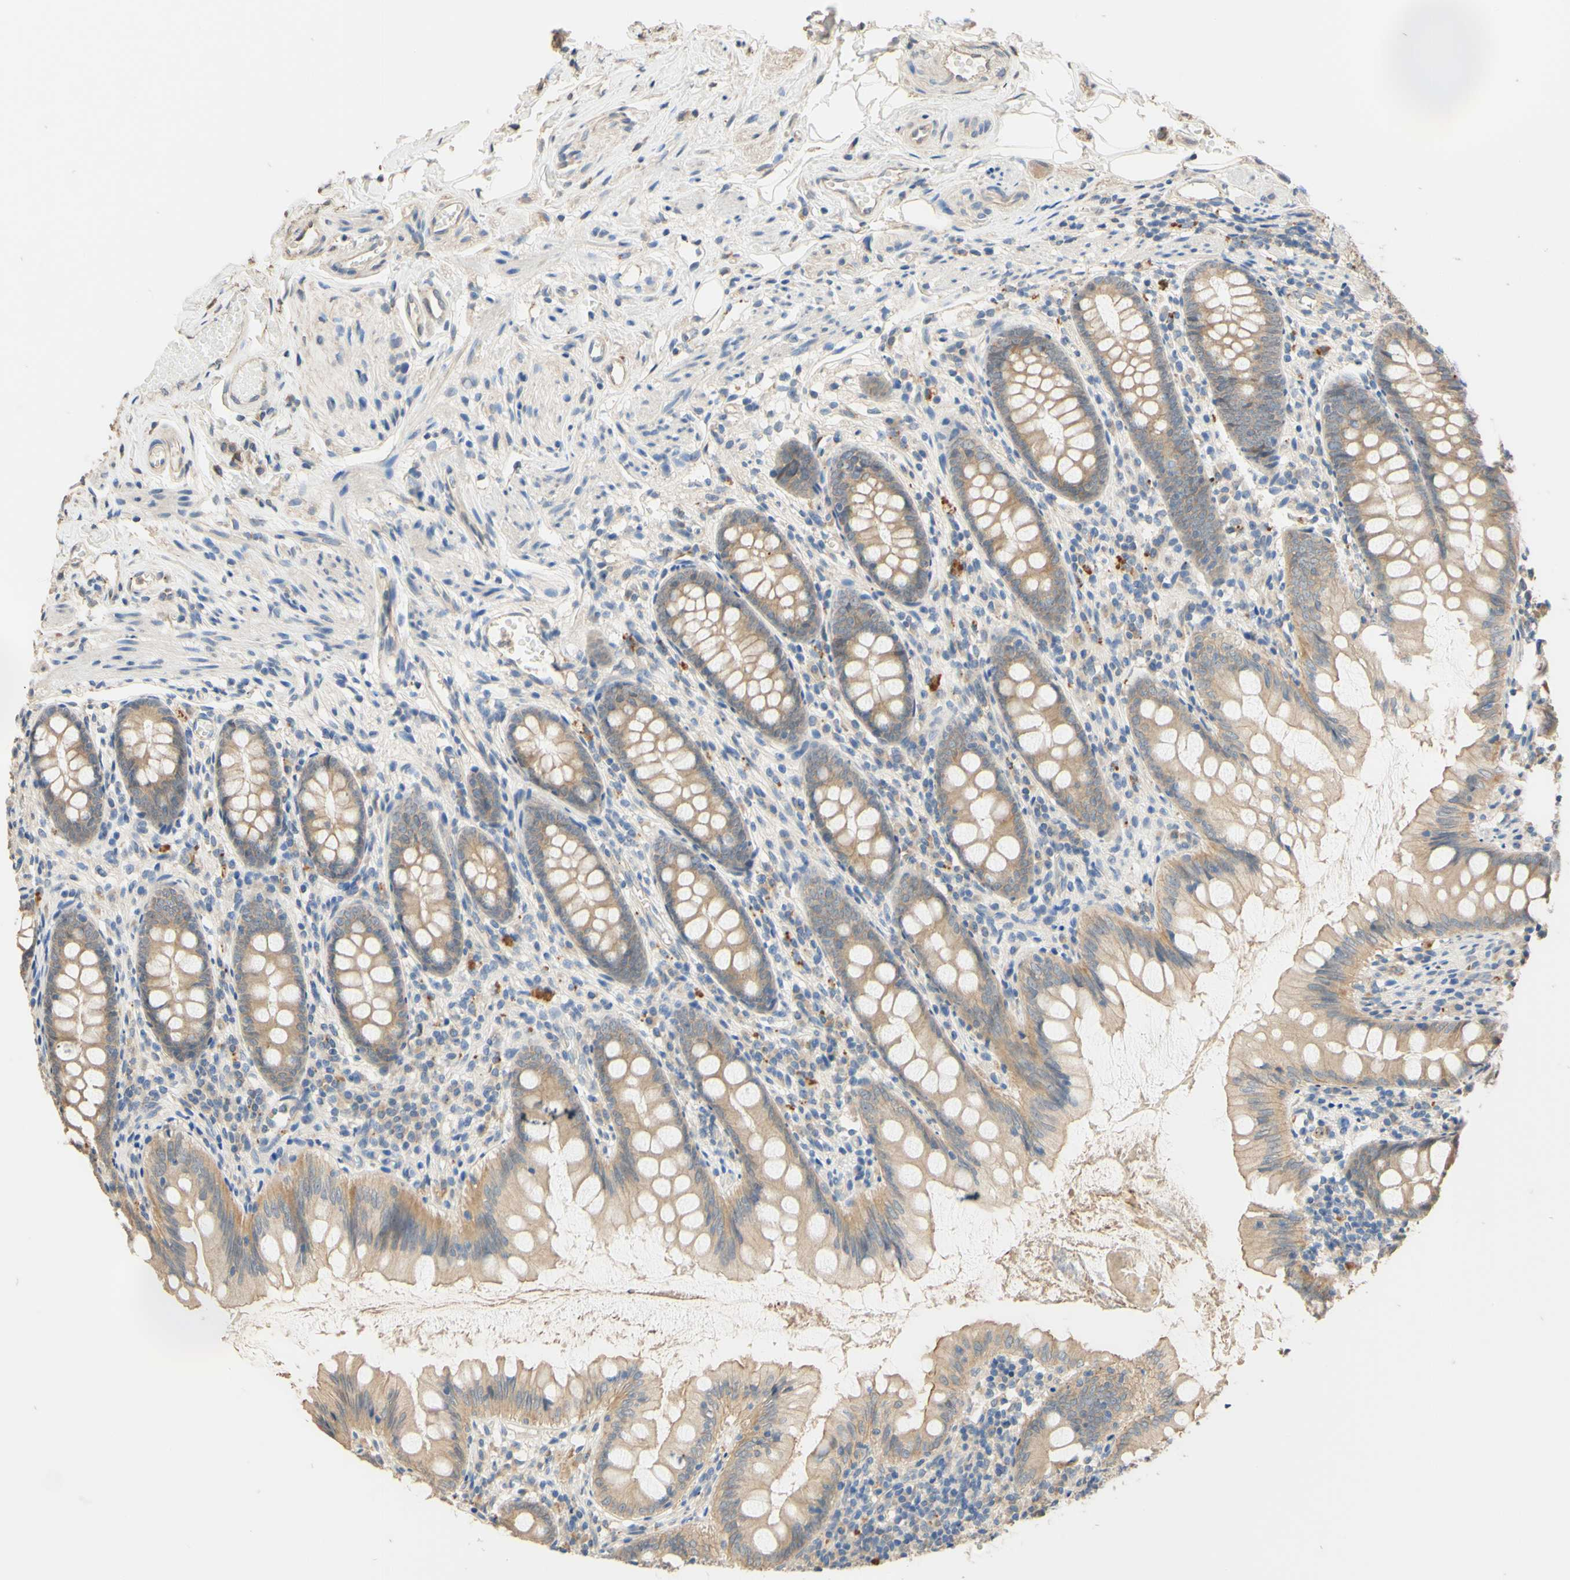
{"staining": {"intensity": "weak", "quantity": ">75%", "location": "cytoplasmic/membranous"}, "tissue": "appendix", "cell_type": "Glandular cells", "image_type": "normal", "snomed": [{"axis": "morphology", "description": "Normal tissue, NOS"}, {"axis": "topography", "description": "Appendix"}], "caption": "The immunohistochemical stain shows weak cytoplasmic/membranous expression in glandular cells of unremarkable appendix.", "gene": "SMIM19", "patient": {"sex": "female", "age": 77}}